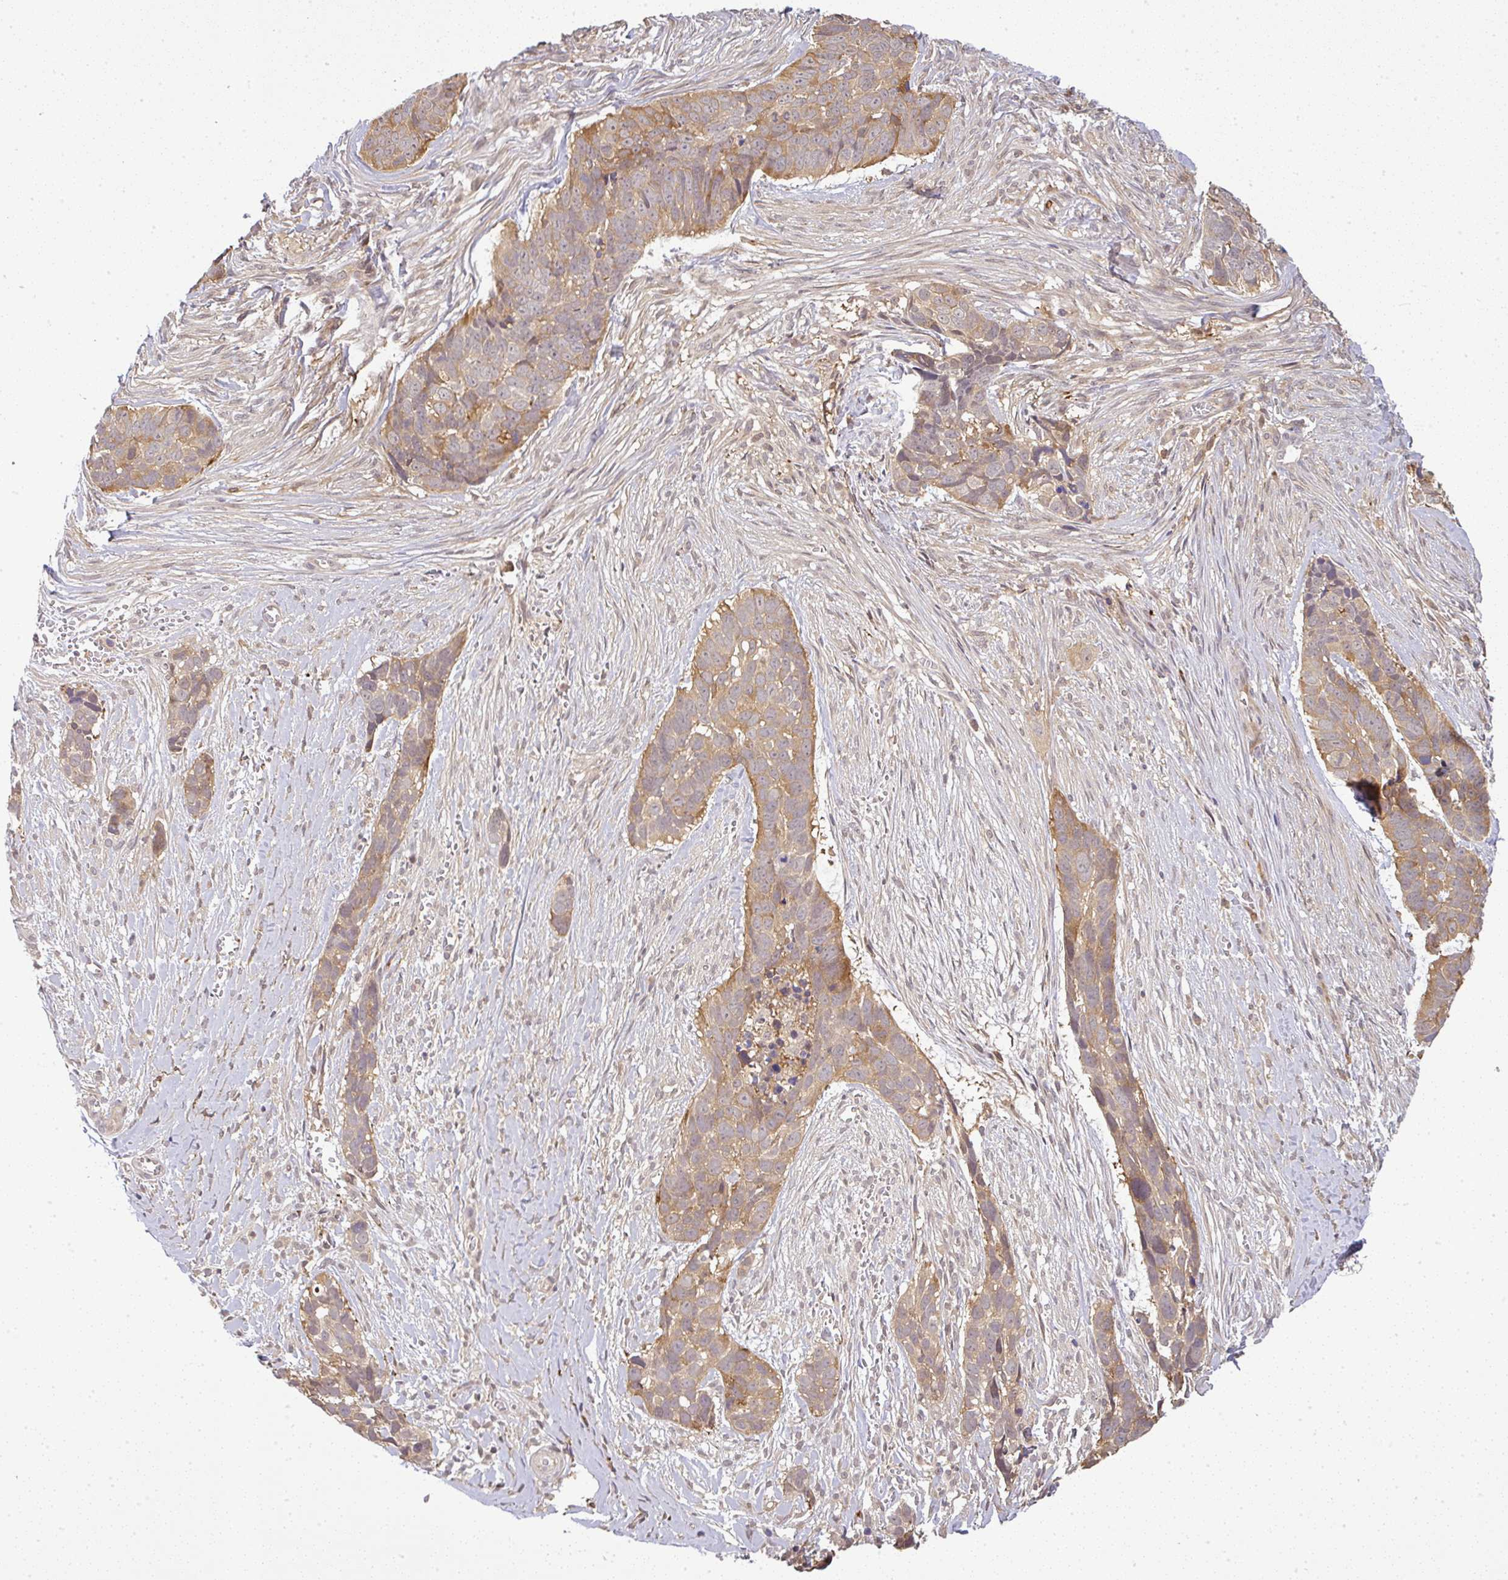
{"staining": {"intensity": "weak", "quantity": ">75%", "location": "cytoplasmic/membranous"}, "tissue": "skin cancer", "cell_type": "Tumor cells", "image_type": "cancer", "snomed": [{"axis": "morphology", "description": "Basal cell carcinoma"}, {"axis": "topography", "description": "Skin"}], "caption": "Brown immunohistochemical staining in human skin cancer demonstrates weak cytoplasmic/membranous expression in approximately >75% of tumor cells.", "gene": "FAM153A", "patient": {"sex": "female", "age": 82}}